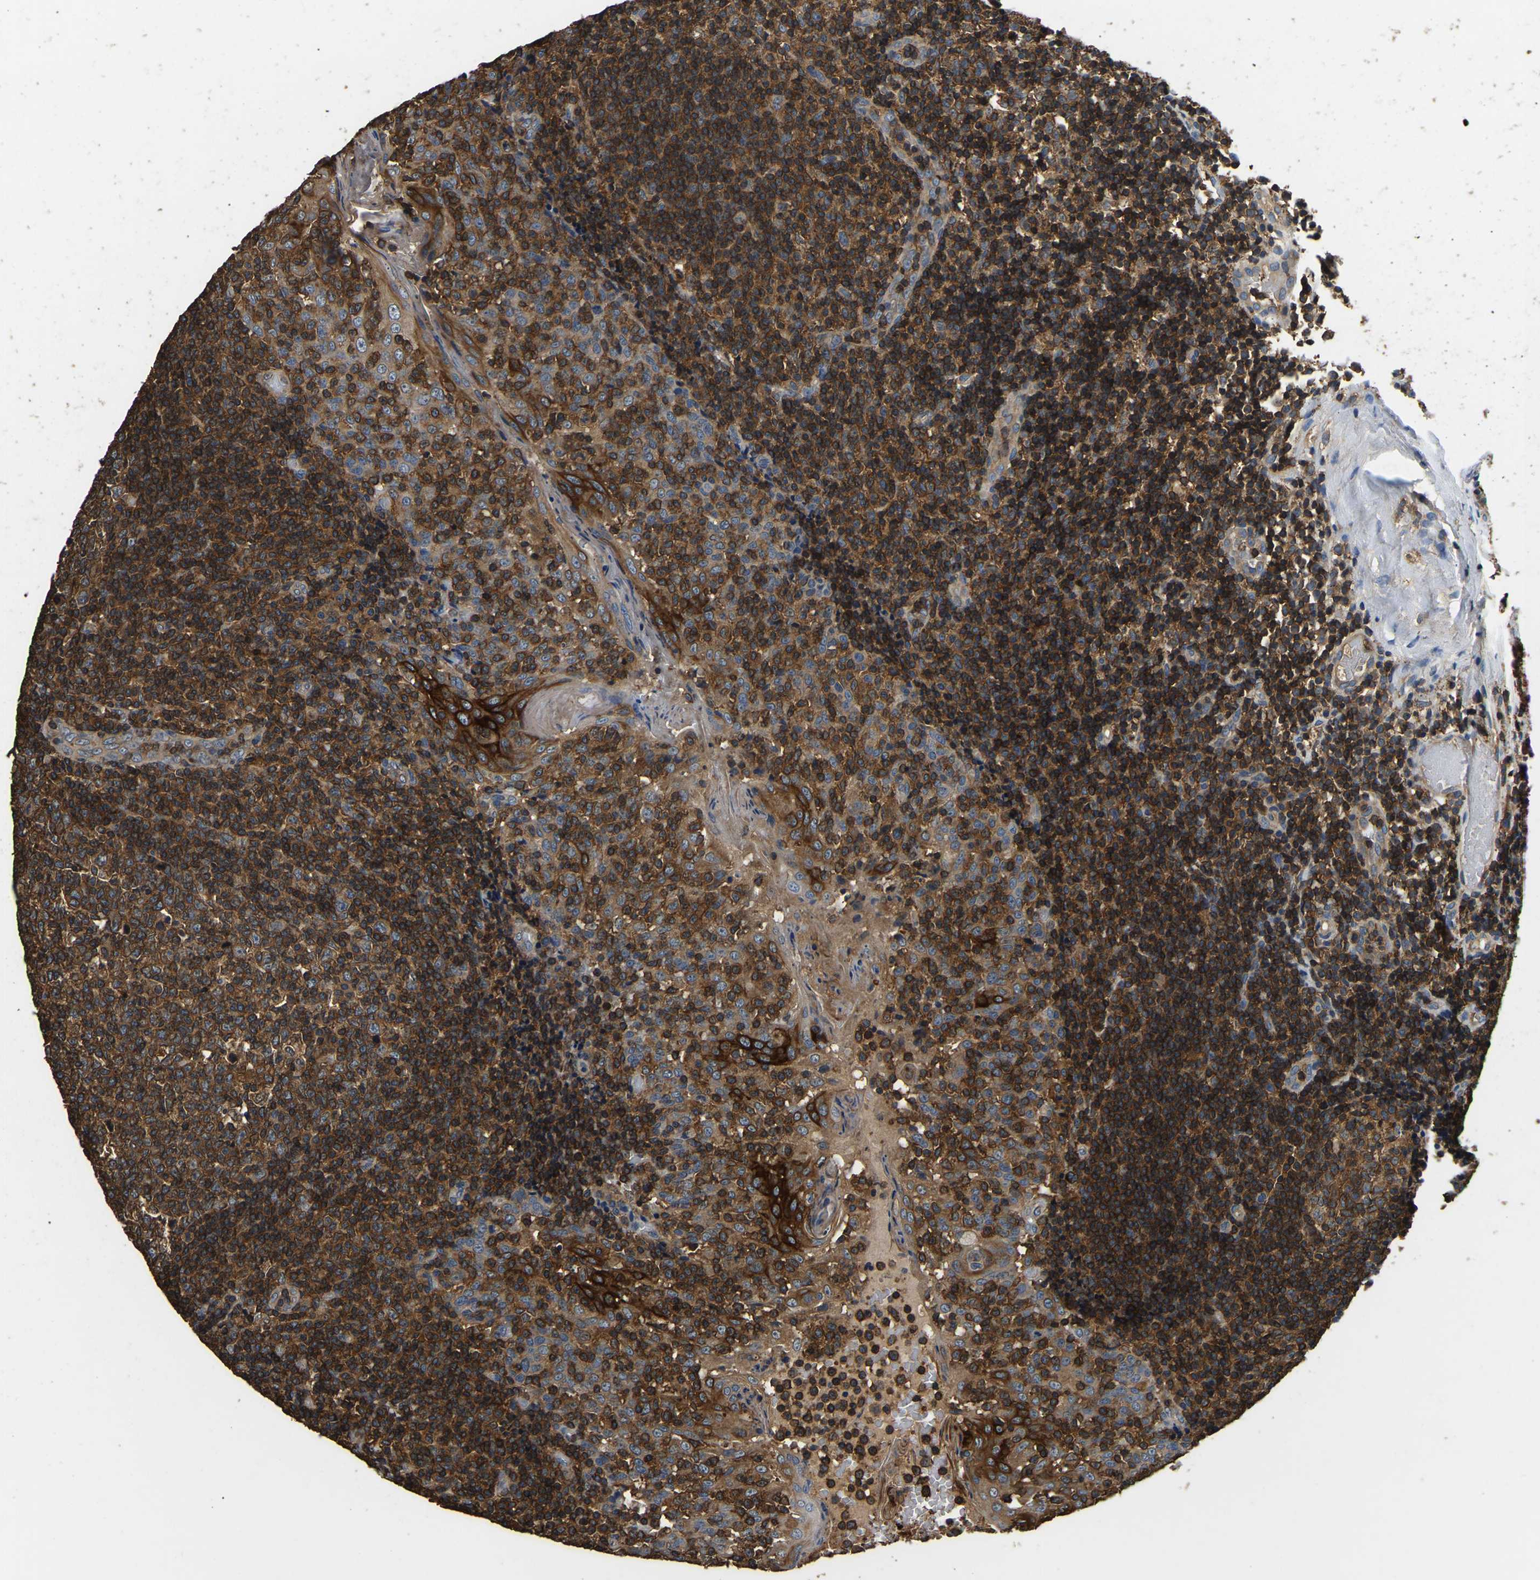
{"staining": {"intensity": "strong", "quantity": ">75%", "location": "cytoplasmic/membranous"}, "tissue": "tonsil", "cell_type": "Germinal center cells", "image_type": "normal", "snomed": [{"axis": "morphology", "description": "Normal tissue, NOS"}, {"axis": "topography", "description": "Tonsil"}], "caption": "Immunohistochemistry photomicrograph of normal tonsil stained for a protein (brown), which reveals high levels of strong cytoplasmic/membranous staining in approximately >75% of germinal center cells.", "gene": "SMPD2", "patient": {"sex": "female", "age": 19}}